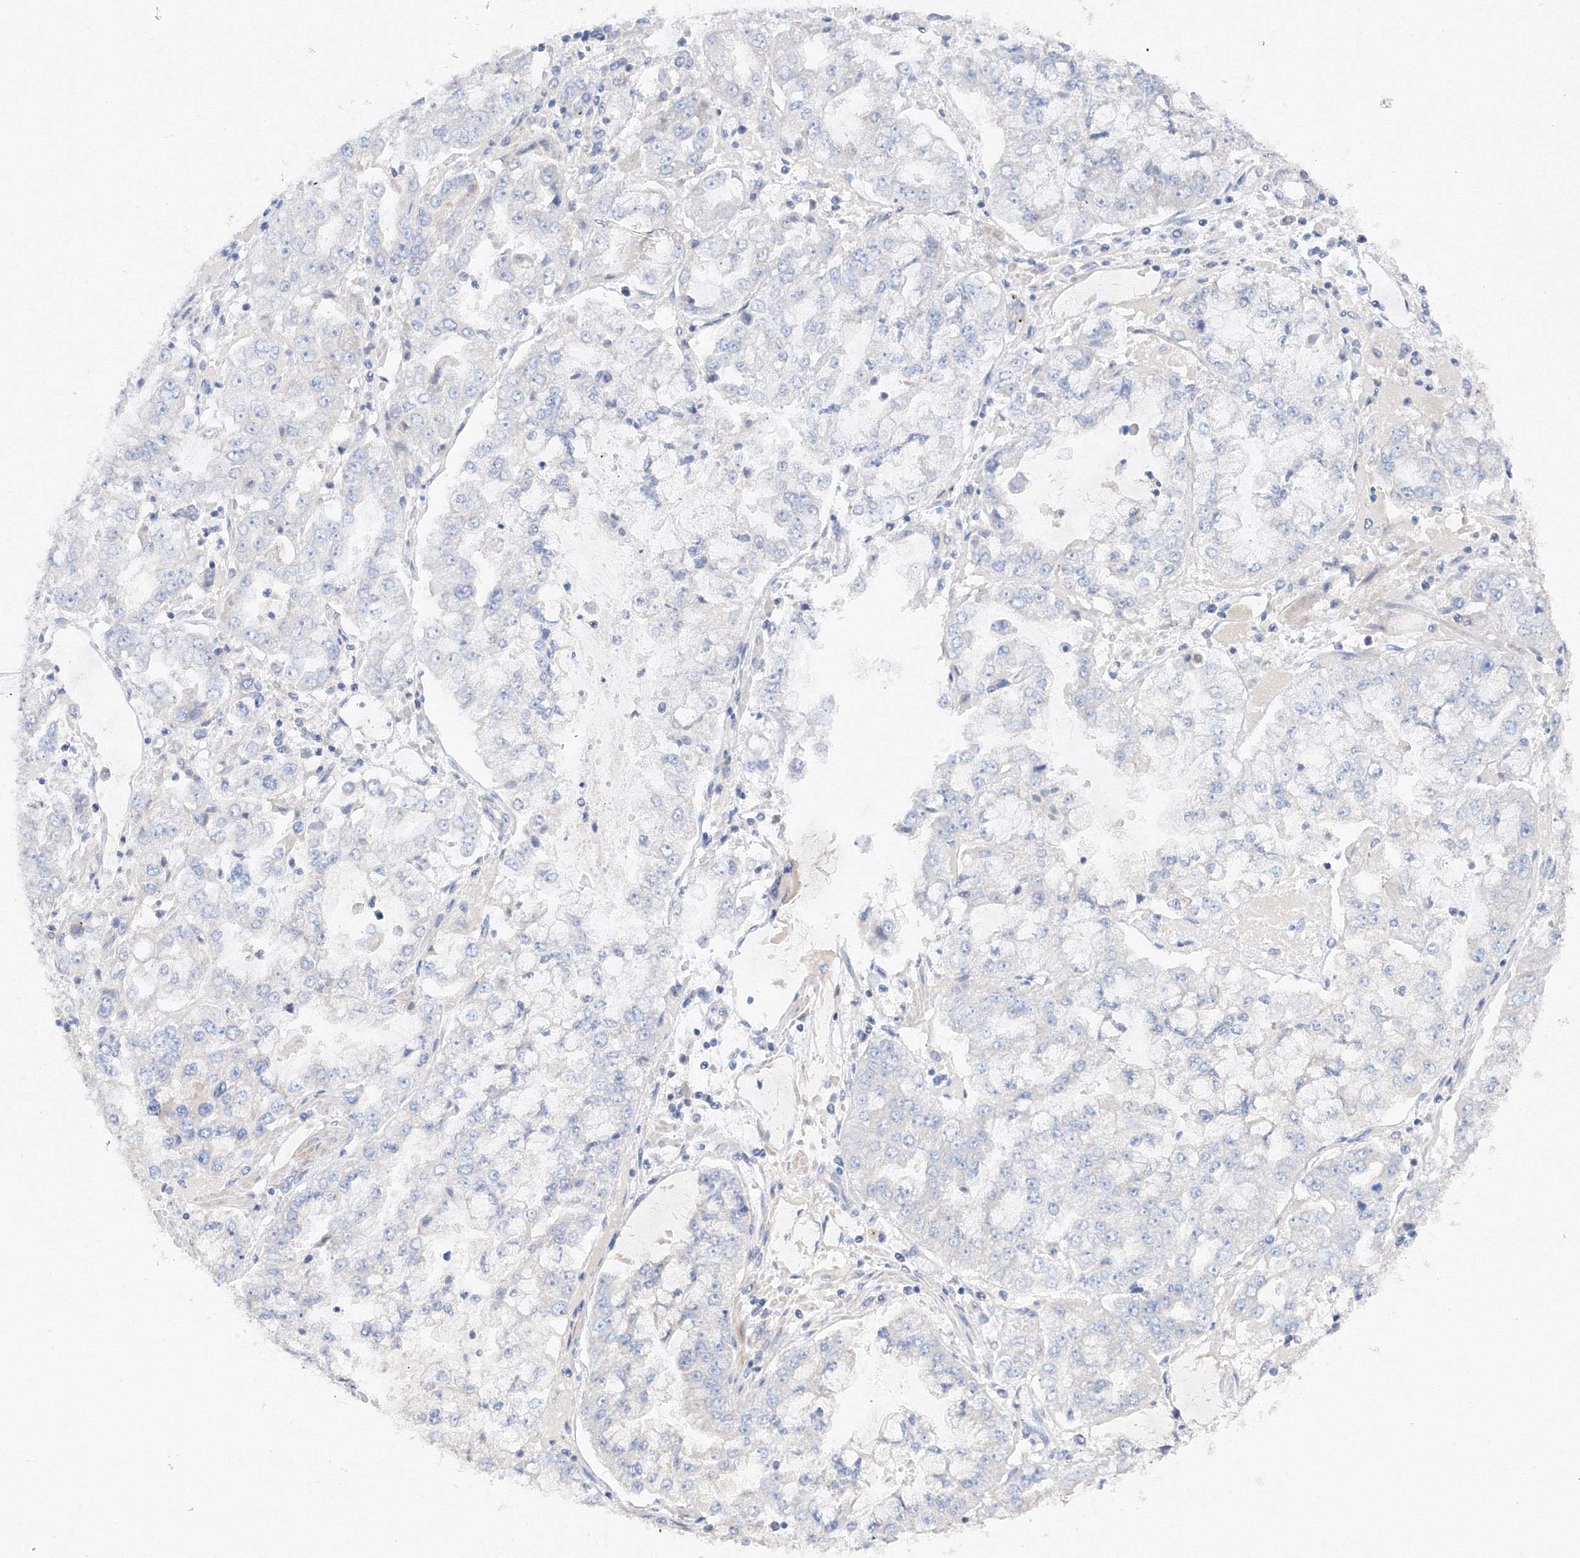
{"staining": {"intensity": "negative", "quantity": "none", "location": "none"}, "tissue": "stomach cancer", "cell_type": "Tumor cells", "image_type": "cancer", "snomed": [{"axis": "morphology", "description": "Adenocarcinoma, NOS"}, {"axis": "topography", "description": "Stomach"}], "caption": "Tumor cells show no significant protein positivity in stomach cancer (adenocarcinoma).", "gene": "DIS3L2", "patient": {"sex": "male", "age": 76}}